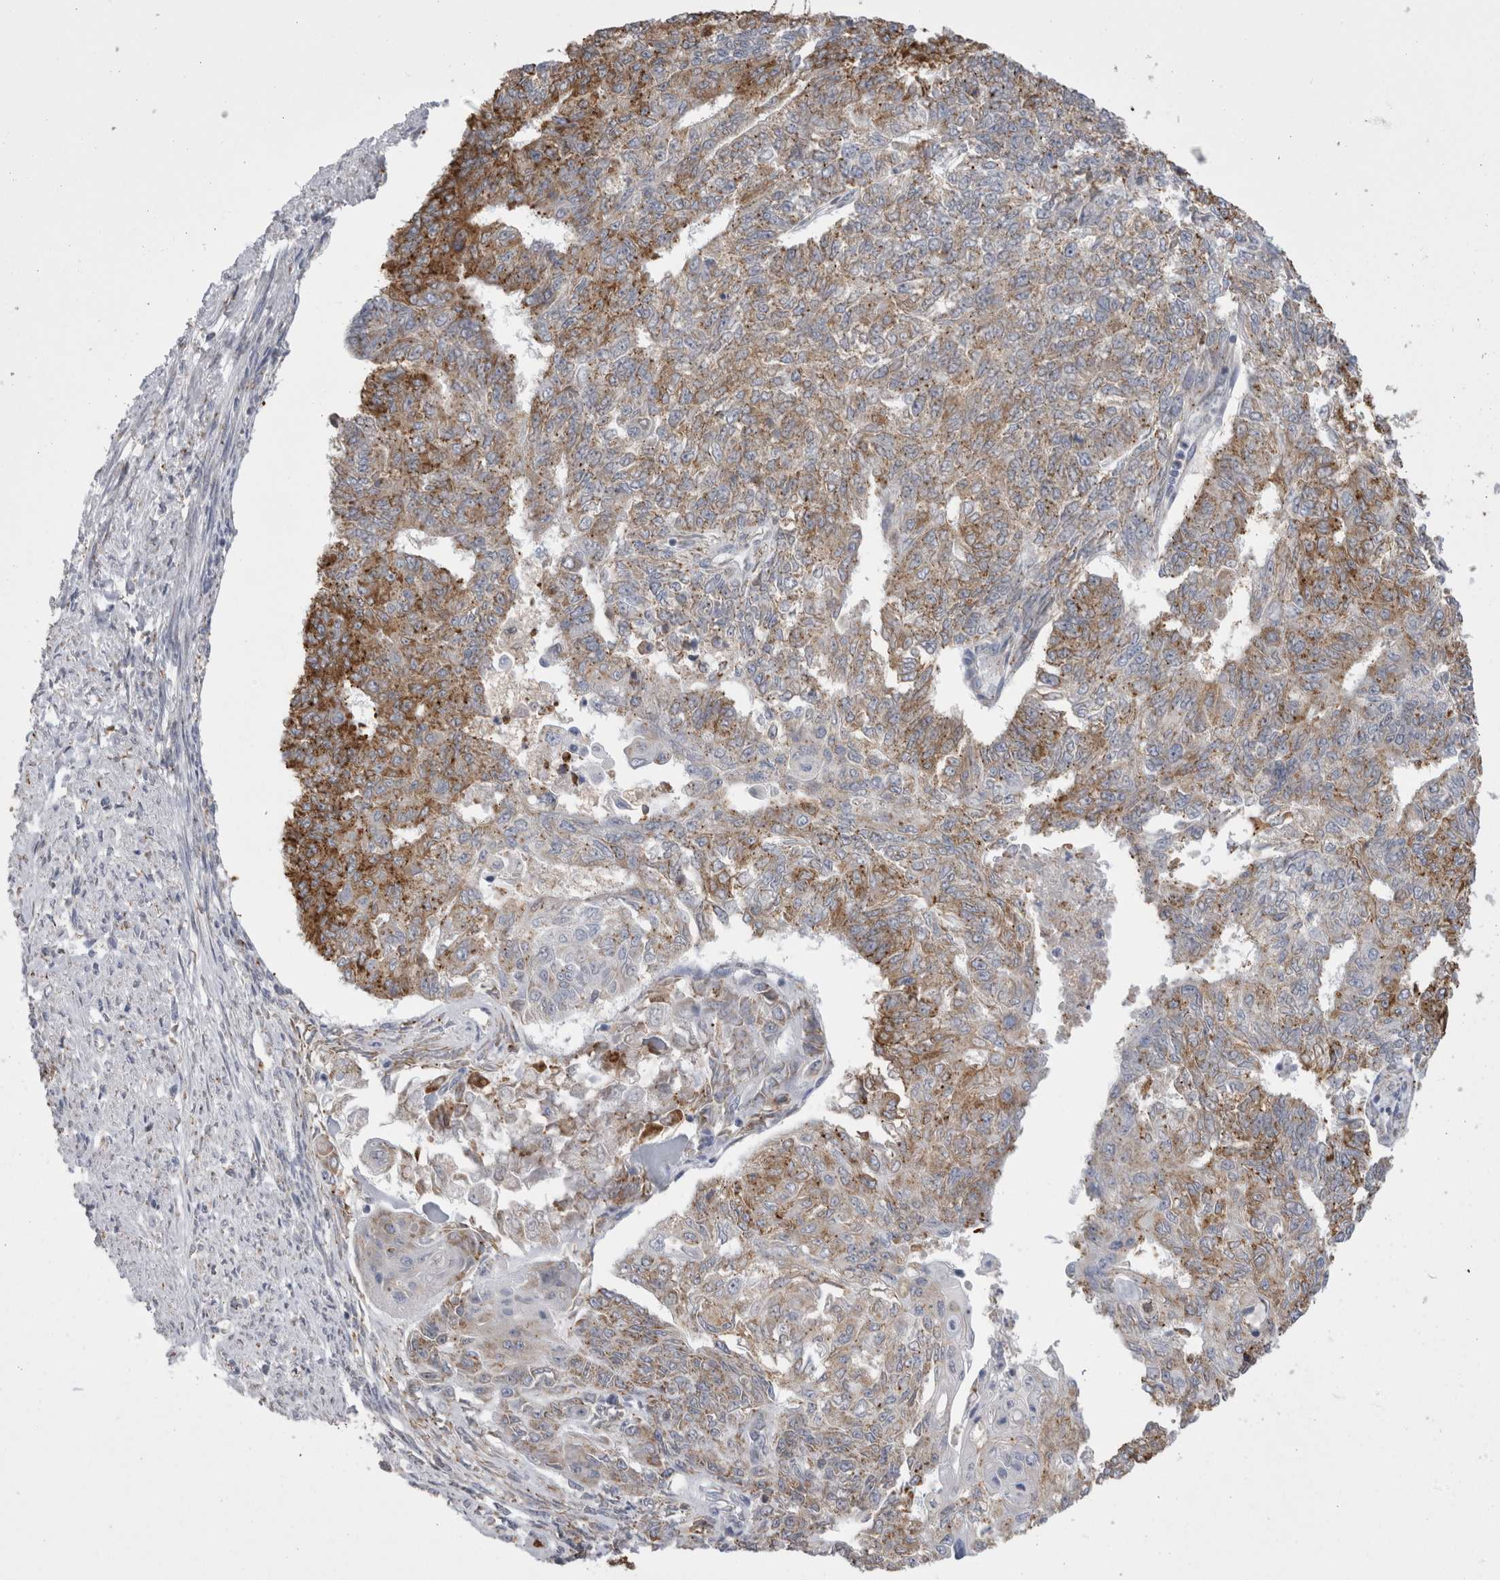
{"staining": {"intensity": "moderate", "quantity": ">75%", "location": "cytoplasmic/membranous"}, "tissue": "endometrial cancer", "cell_type": "Tumor cells", "image_type": "cancer", "snomed": [{"axis": "morphology", "description": "Adenocarcinoma, NOS"}, {"axis": "topography", "description": "Endometrium"}], "caption": "A medium amount of moderate cytoplasmic/membranous positivity is appreciated in about >75% of tumor cells in adenocarcinoma (endometrial) tissue.", "gene": "ZNF341", "patient": {"sex": "female", "age": 32}}